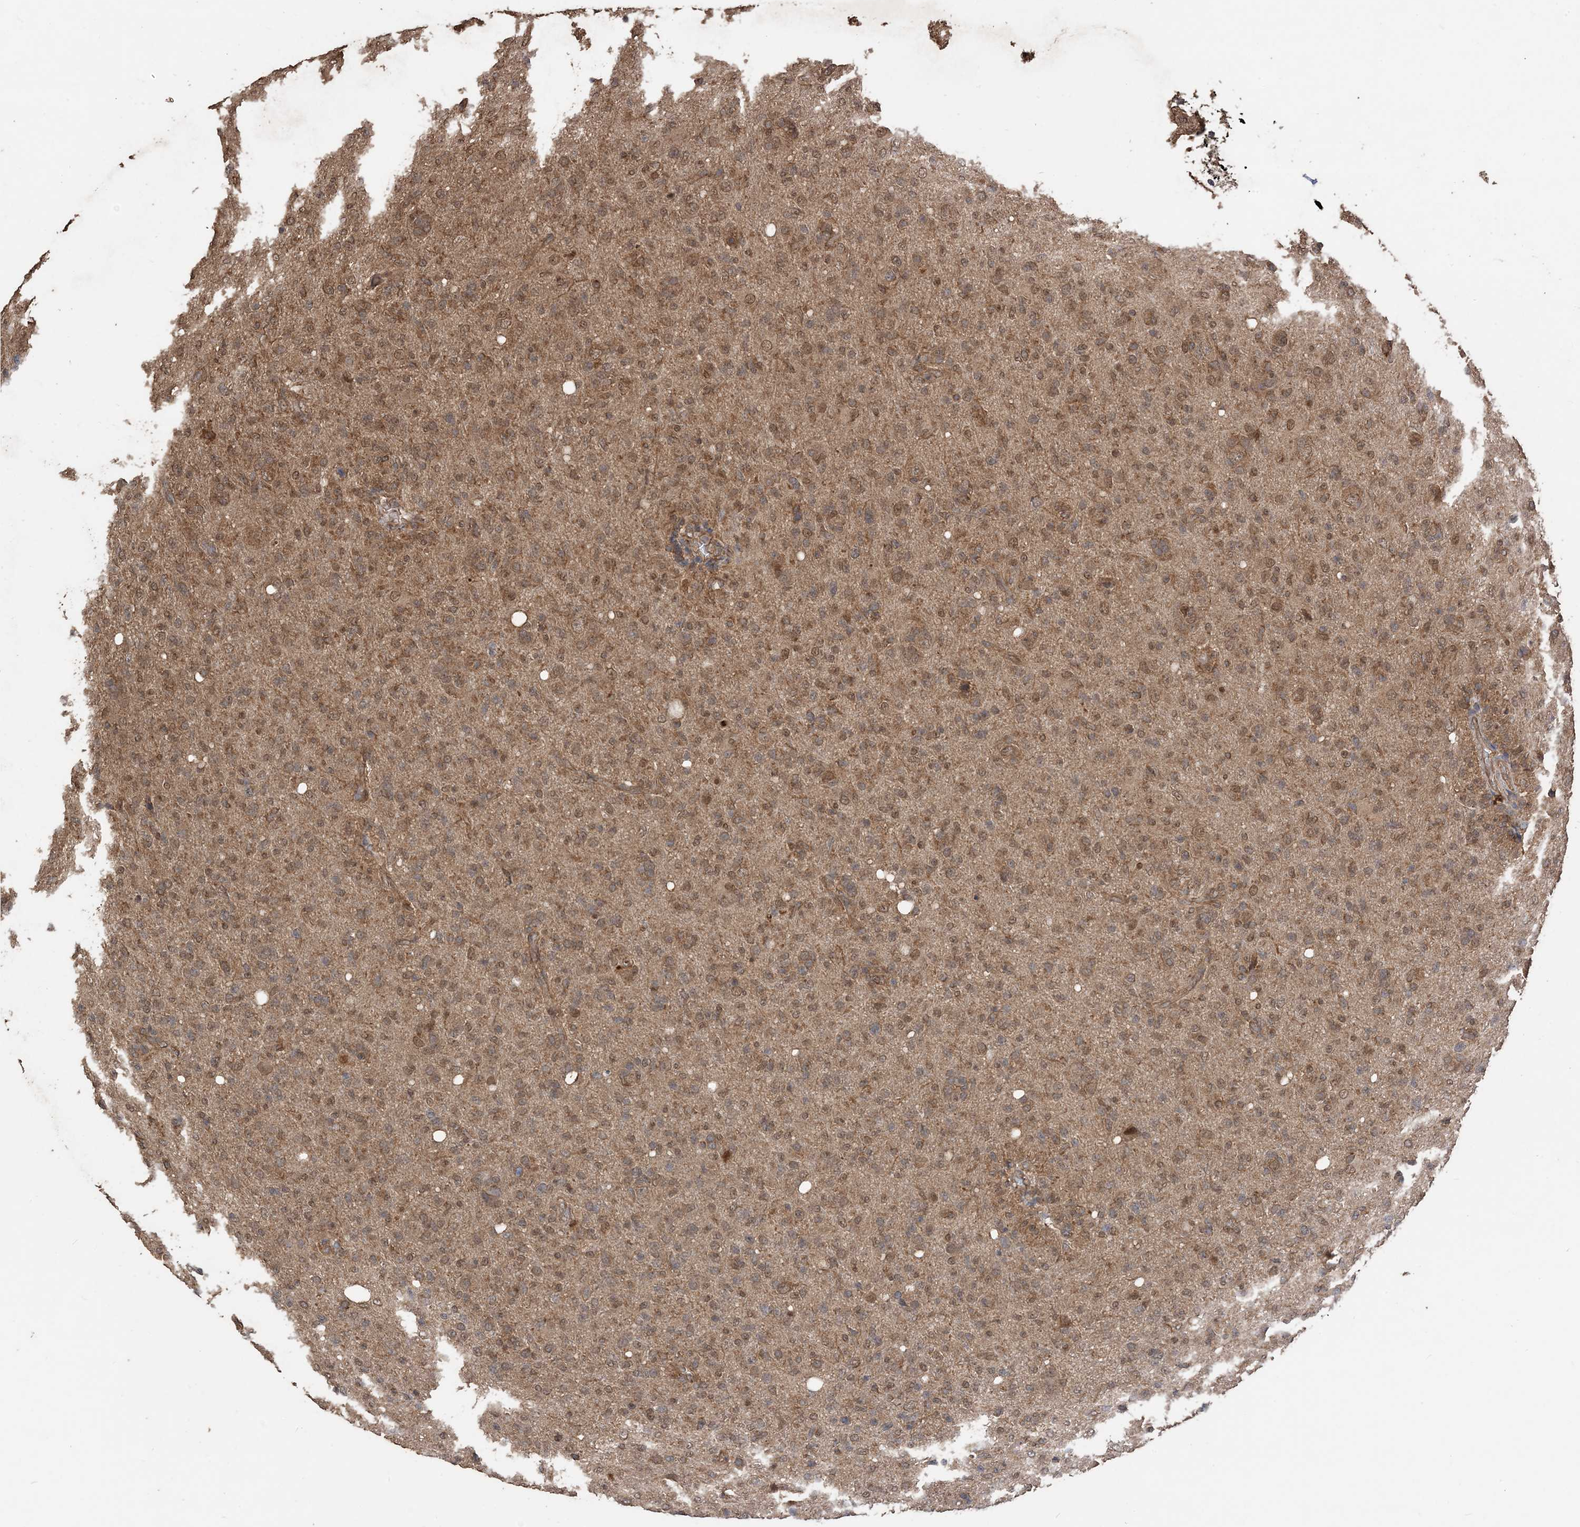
{"staining": {"intensity": "moderate", "quantity": ">75%", "location": "cytoplasmic/membranous,nuclear"}, "tissue": "glioma", "cell_type": "Tumor cells", "image_type": "cancer", "snomed": [{"axis": "morphology", "description": "Glioma, malignant, High grade"}, {"axis": "topography", "description": "Brain"}], "caption": "This image exhibits IHC staining of glioma, with medium moderate cytoplasmic/membranous and nuclear staining in about >75% of tumor cells.", "gene": "ZKSCAN5", "patient": {"sex": "female", "age": 57}}